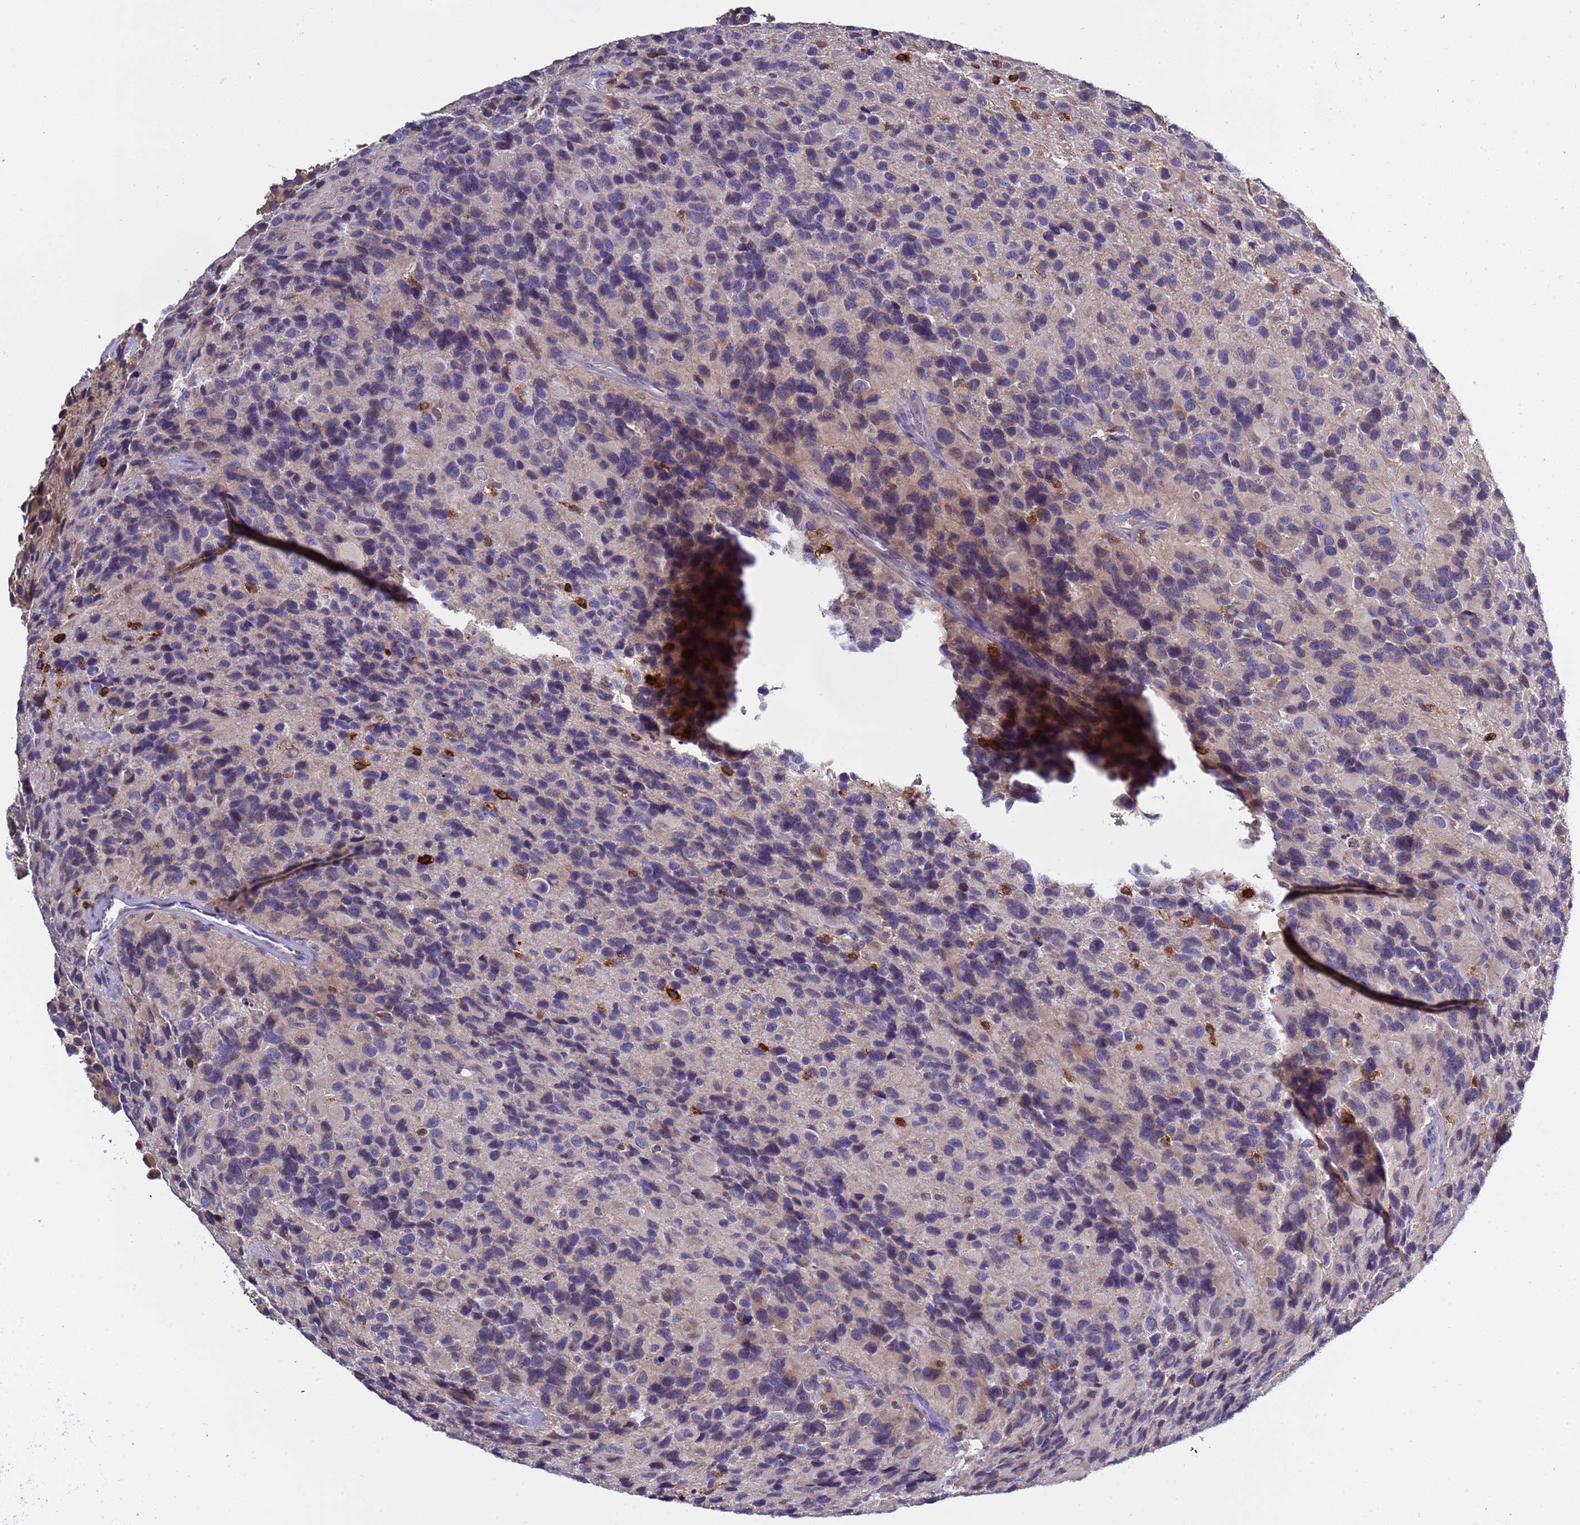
{"staining": {"intensity": "negative", "quantity": "none", "location": "none"}, "tissue": "glioma", "cell_type": "Tumor cells", "image_type": "cancer", "snomed": [{"axis": "morphology", "description": "Glioma, malignant, High grade"}, {"axis": "topography", "description": "Brain"}], "caption": "Micrograph shows no protein positivity in tumor cells of glioma tissue. Nuclei are stained in blue.", "gene": "ELMOD2", "patient": {"sex": "male", "age": 77}}